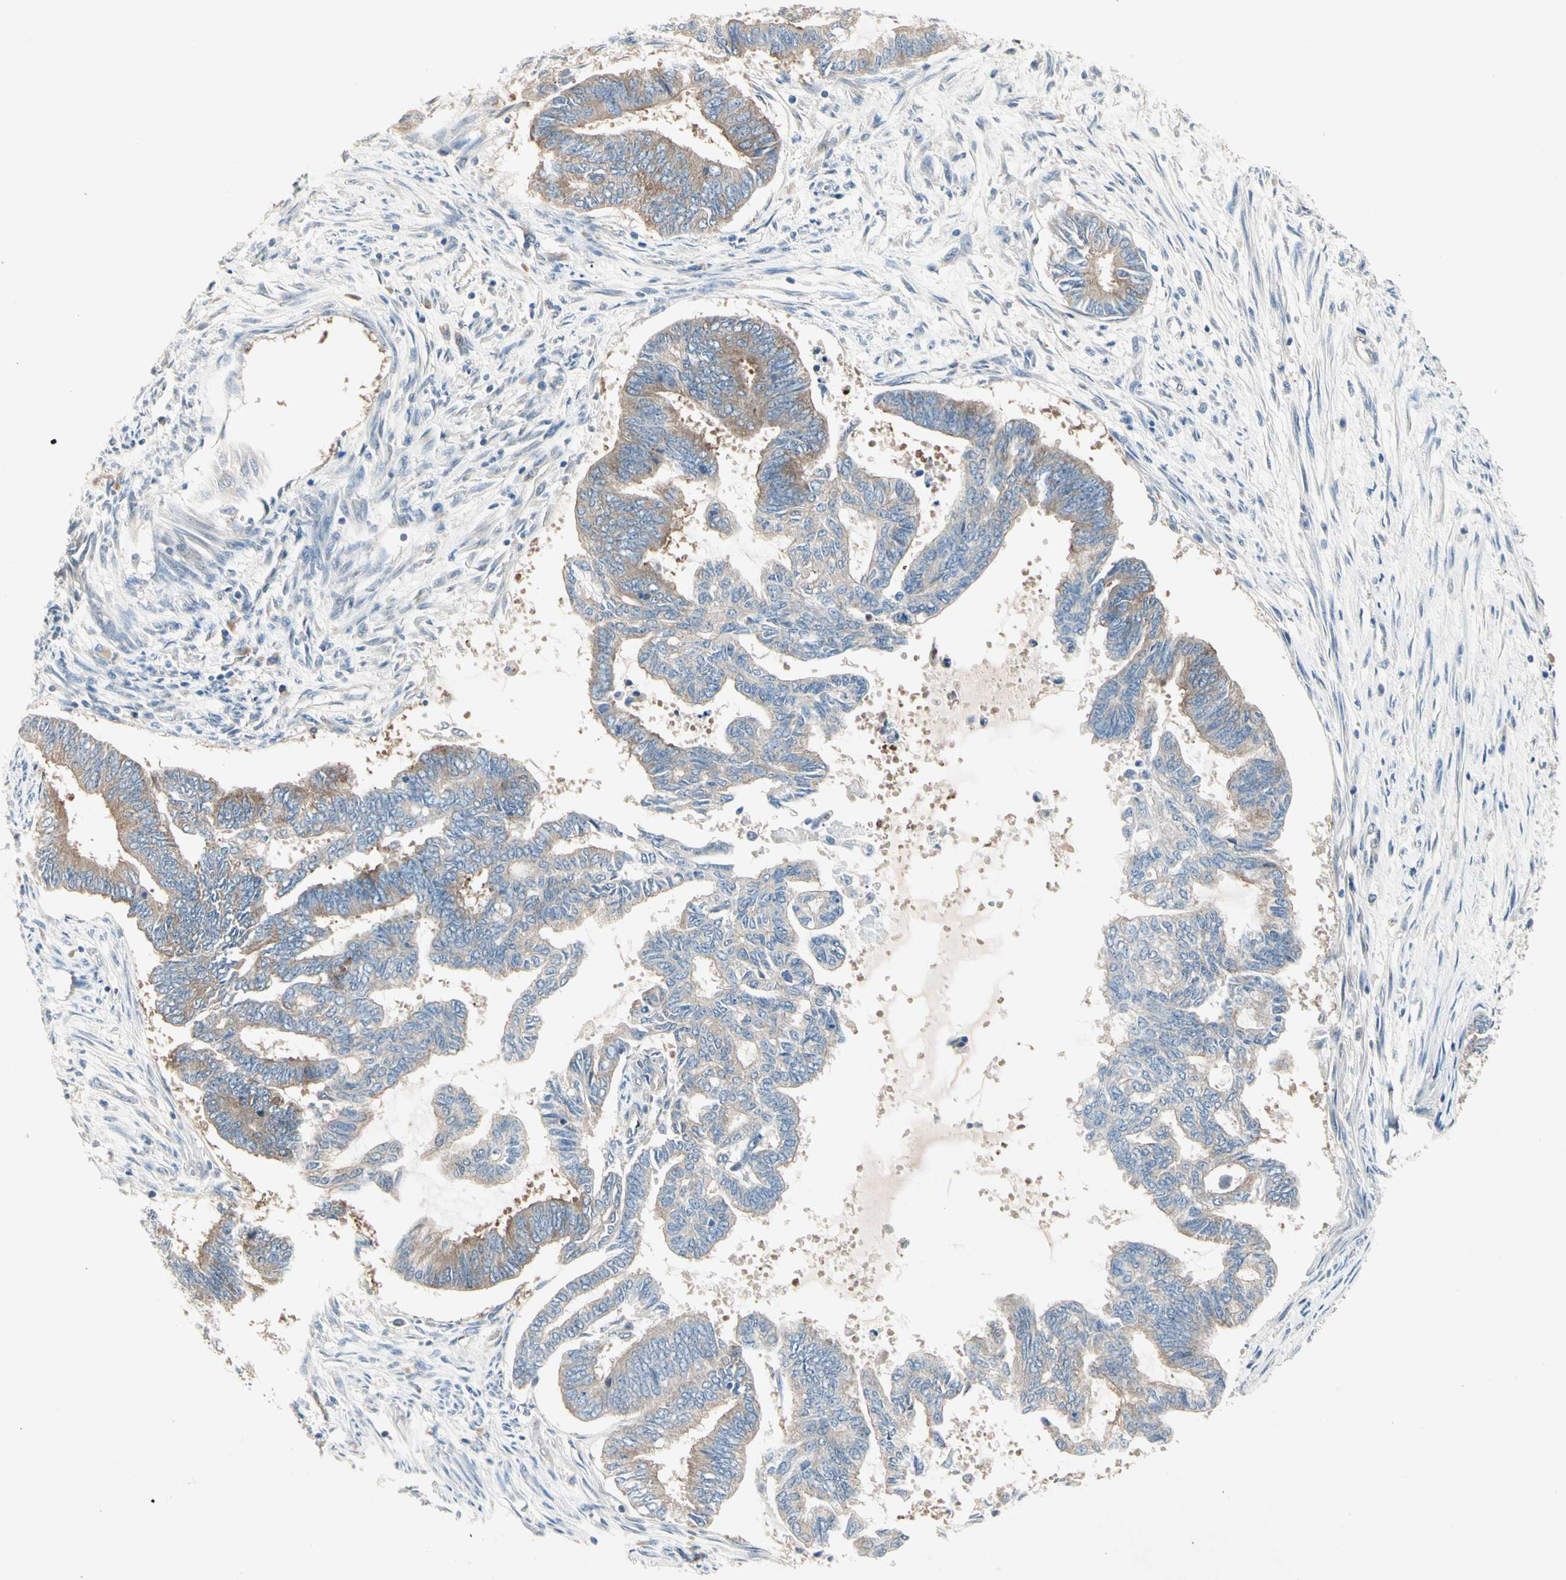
{"staining": {"intensity": "moderate", "quantity": "25%-75%", "location": "cytoplasmic/membranous"}, "tissue": "endometrial cancer", "cell_type": "Tumor cells", "image_type": "cancer", "snomed": [{"axis": "morphology", "description": "Adenocarcinoma, NOS"}, {"axis": "topography", "description": "Endometrium"}], "caption": "Endometrial cancer (adenocarcinoma) stained with immunohistochemistry (IHC) reveals moderate cytoplasmic/membranous expression in about 25%-75% of tumor cells.", "gene": "IL1R1", "patient": {"sex": "female", "age": 86}}